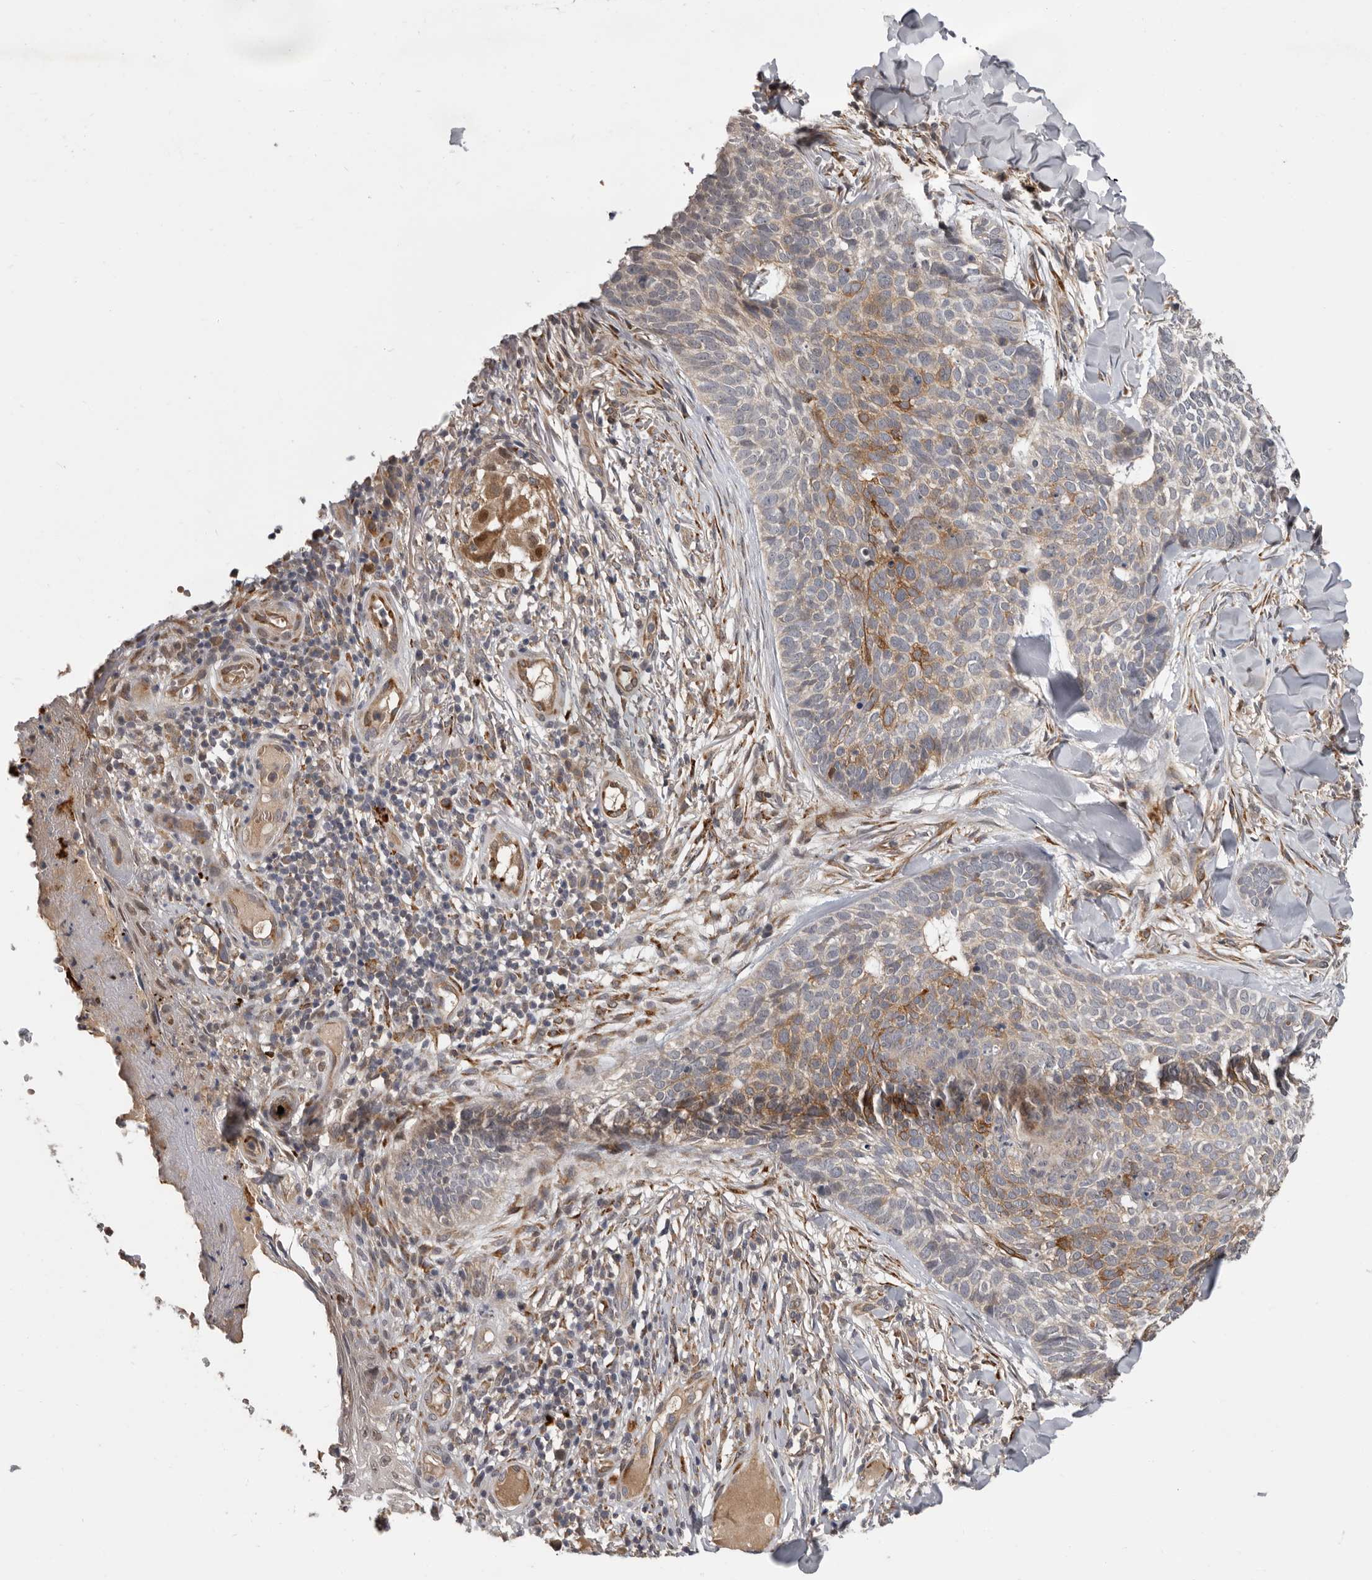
{"staining": {"intensity": "moderate", "quantity": "25%-75%", "location": "cytoplasmic/membranous"}, "tissue": "skin cancer", "cell_type": "Tumor cells", "image_type": "cancer", "snomed": [{"axis": "morphology", "description": "Normal tissue, NOS"}, {"axis": "morphology", "description": "Basal cell carcinoma"}, {"axis": "topography", "description": "Skin"}], "caption": "Immunohistochemistry staining of skin basal cell carcinoma, which reveals medium levels of moderate cytoplasmic/membranous expression in about 25%-75% of tumor cells indicating moderate cytoplasmic/membranous protein positivity. The staining was performed using DAB (brown) for protein detection and nuclei were counterstained in hematoxylin (blue).", "gene": "MTF1", "patient": {"sex": "male", "age": 67}}